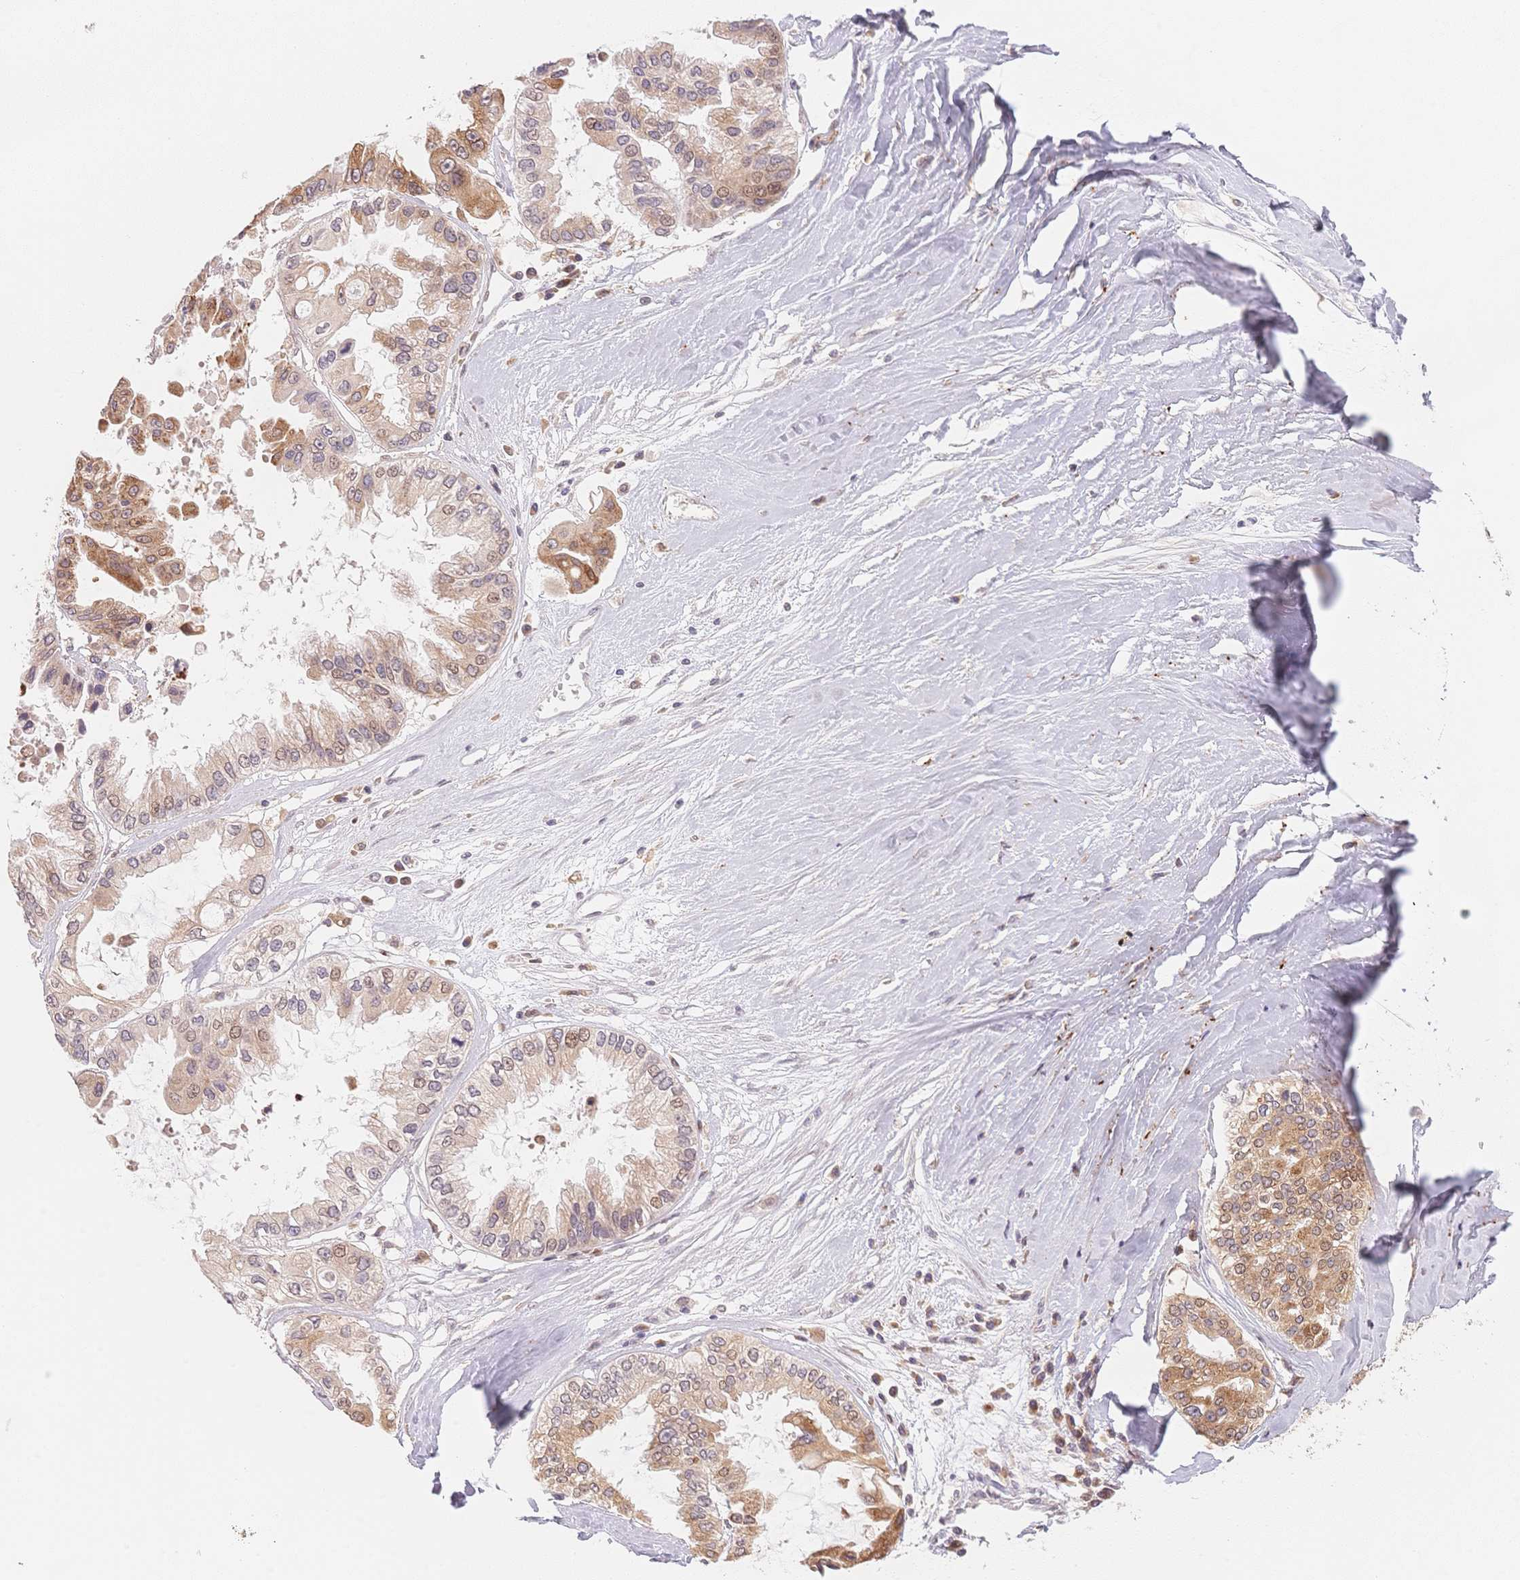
{"staining": {"intensity": "moderate", "quantity": ">75%", "location": "cytoplasmic/membranous,nuclear"}, "tissue": "ovarian cancer", "cell_type": "Tumor cells", "image_type": "cancer", "snomed": [{"axis": "morphology", "description": "Cystadenocarcinoma, serous, NOS"}, {"axis": "topography", "description": "Ovary"}], "caption": "Immunohistochemistry (IHC) photomicrograph of neoplastic tissue: human ovarian cancer (serous cystadenocarcinoma) stained using immunohistochemistry demonstrates medium levels of moderate protein expression localized specifically in the cytoplasmic/membranous and nuclear of tumor cells, appearing as a cytoplasmic/membranous and nuclear brown color.", "gene": "STK39", "patient": {"sex": "female", "age": 56}}